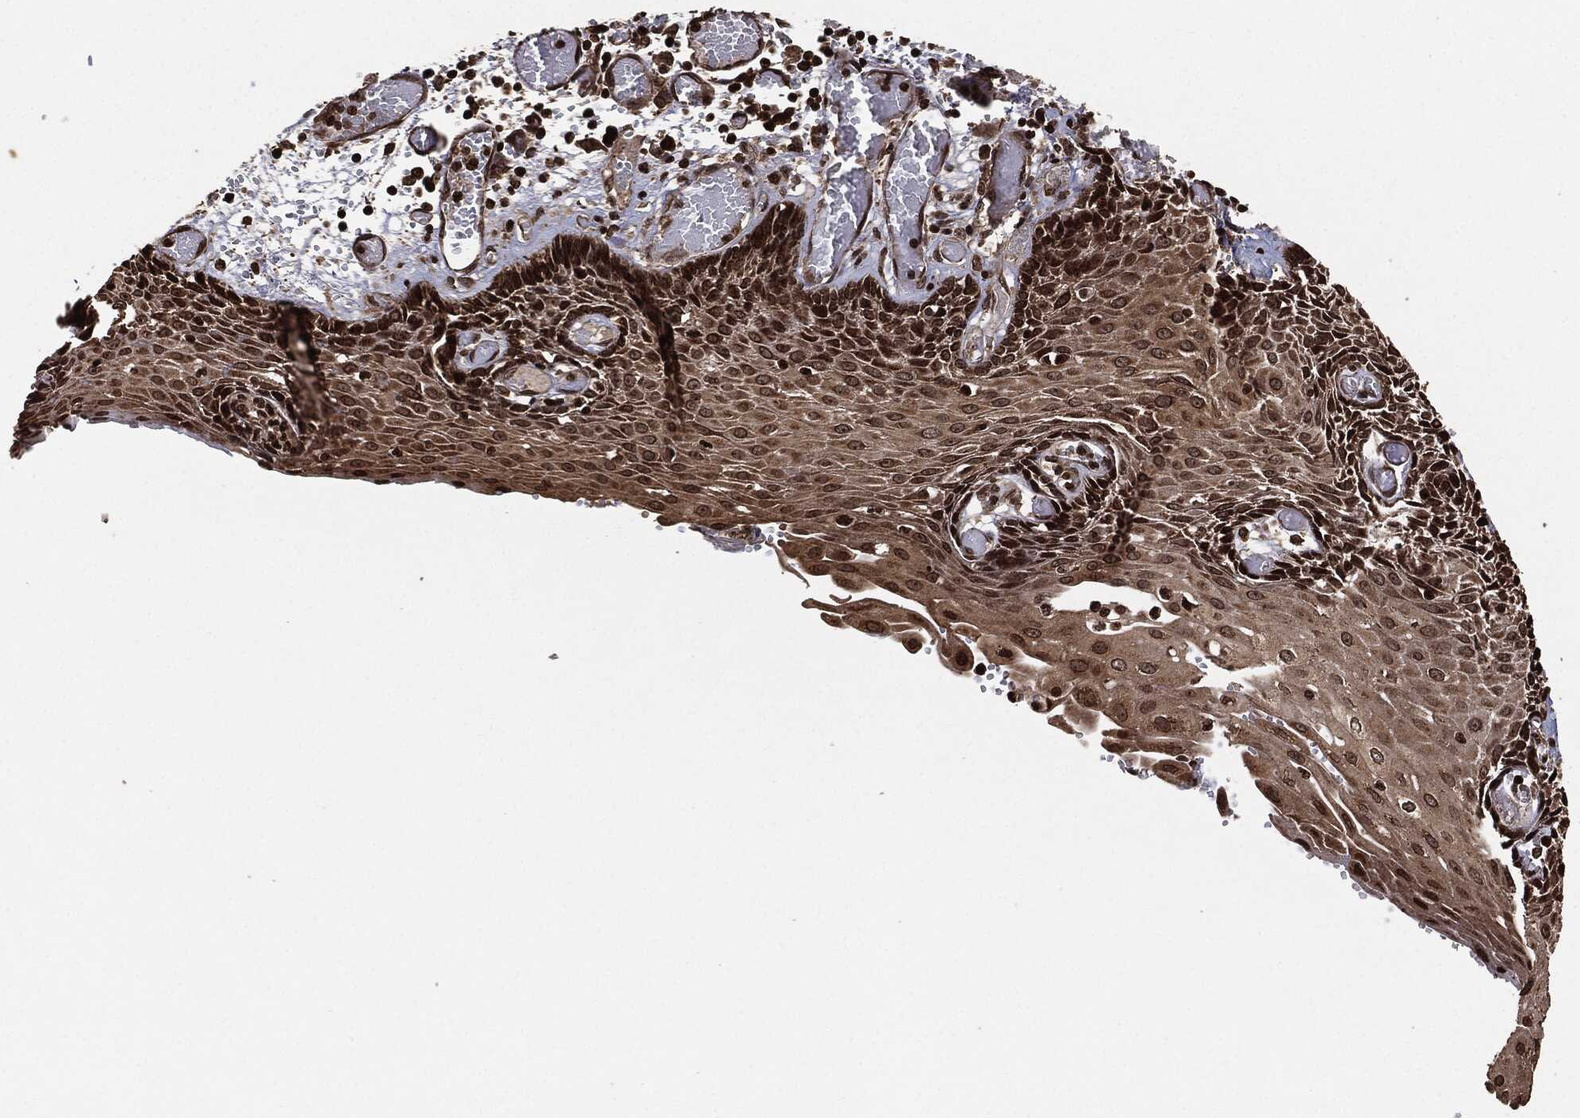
{"staining": {"intensity": "strong", "quantity": "25%-75%", "location": "cytoplasmic/membranous,nuclear"}, "tissue": "esophagus", "cell_type": "Squamous epithelial cells", "image_type": "normal", "snomed": [{"axis": "morphology", "description": "Normal tissue, NOS"}, {"axis": "topography", "description": "Esophagus"}], "caption": "This image displays immunohistochemistry staining of unremarkable human esophagus, with high strong cytoplasmic/membranous,nuclear expression in approximately 25%-75% of squamous epithelial cells.", "gene": "PDK1", "patient": {"sex": "male", "age": 58}}